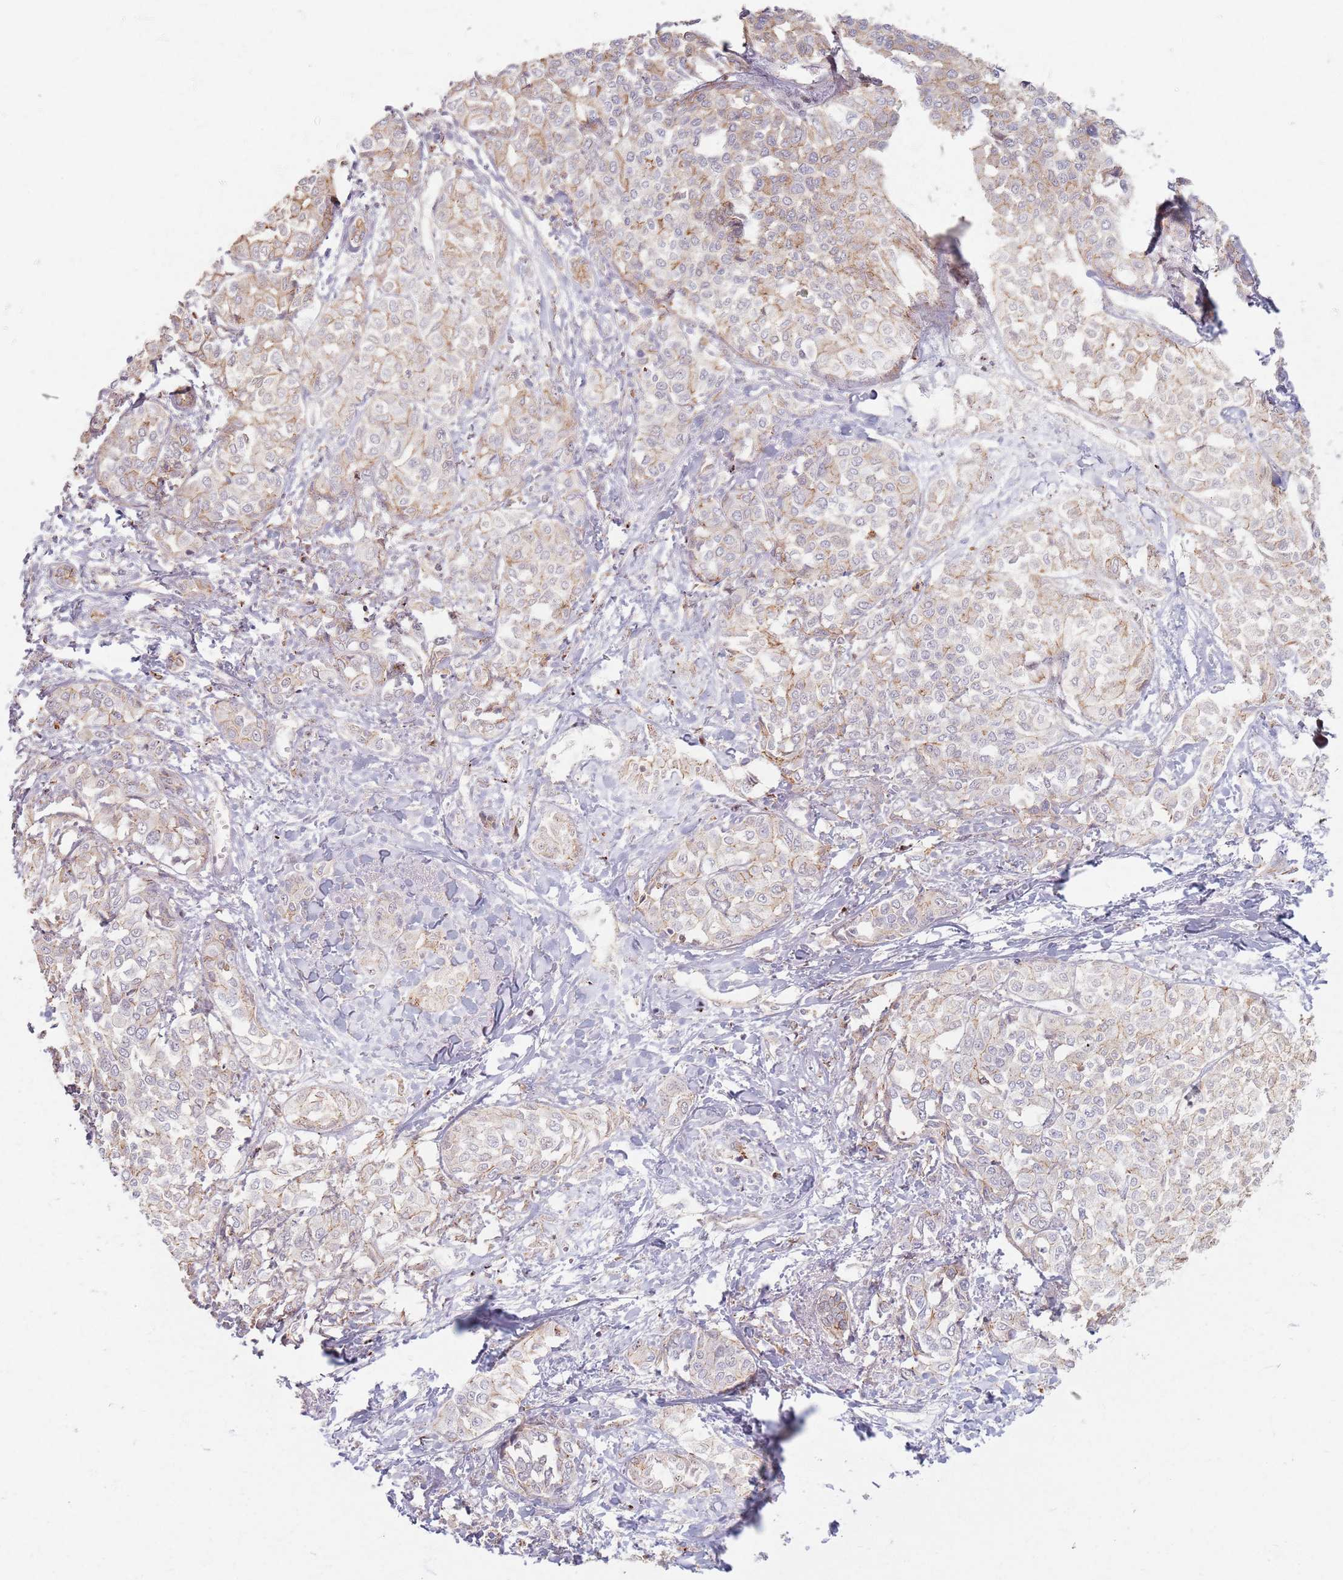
{"staining": {"intensity": "weak", "quantity": "25%-75%", "location": "cytoplasmic/membranous"}, "tissue": "liver cancer", "cell_type": "Tumor cells", "image_type": "cancer", "snomed": [{"axis": "morphology", "description": "Cholangiocarcinoma"}, {"axis": "topography", "description": "Liver"}], "caption": "Liver cancer (cholangiocarcinoma) stained with DAB immunohistochemistry (IHC) displays low levels of weak cytoplasmic/membranous positivity in approximately 25%-75% of tumor cells.", "gene": "KCNA5", "patient": {"sex": "female", "age": 77}}